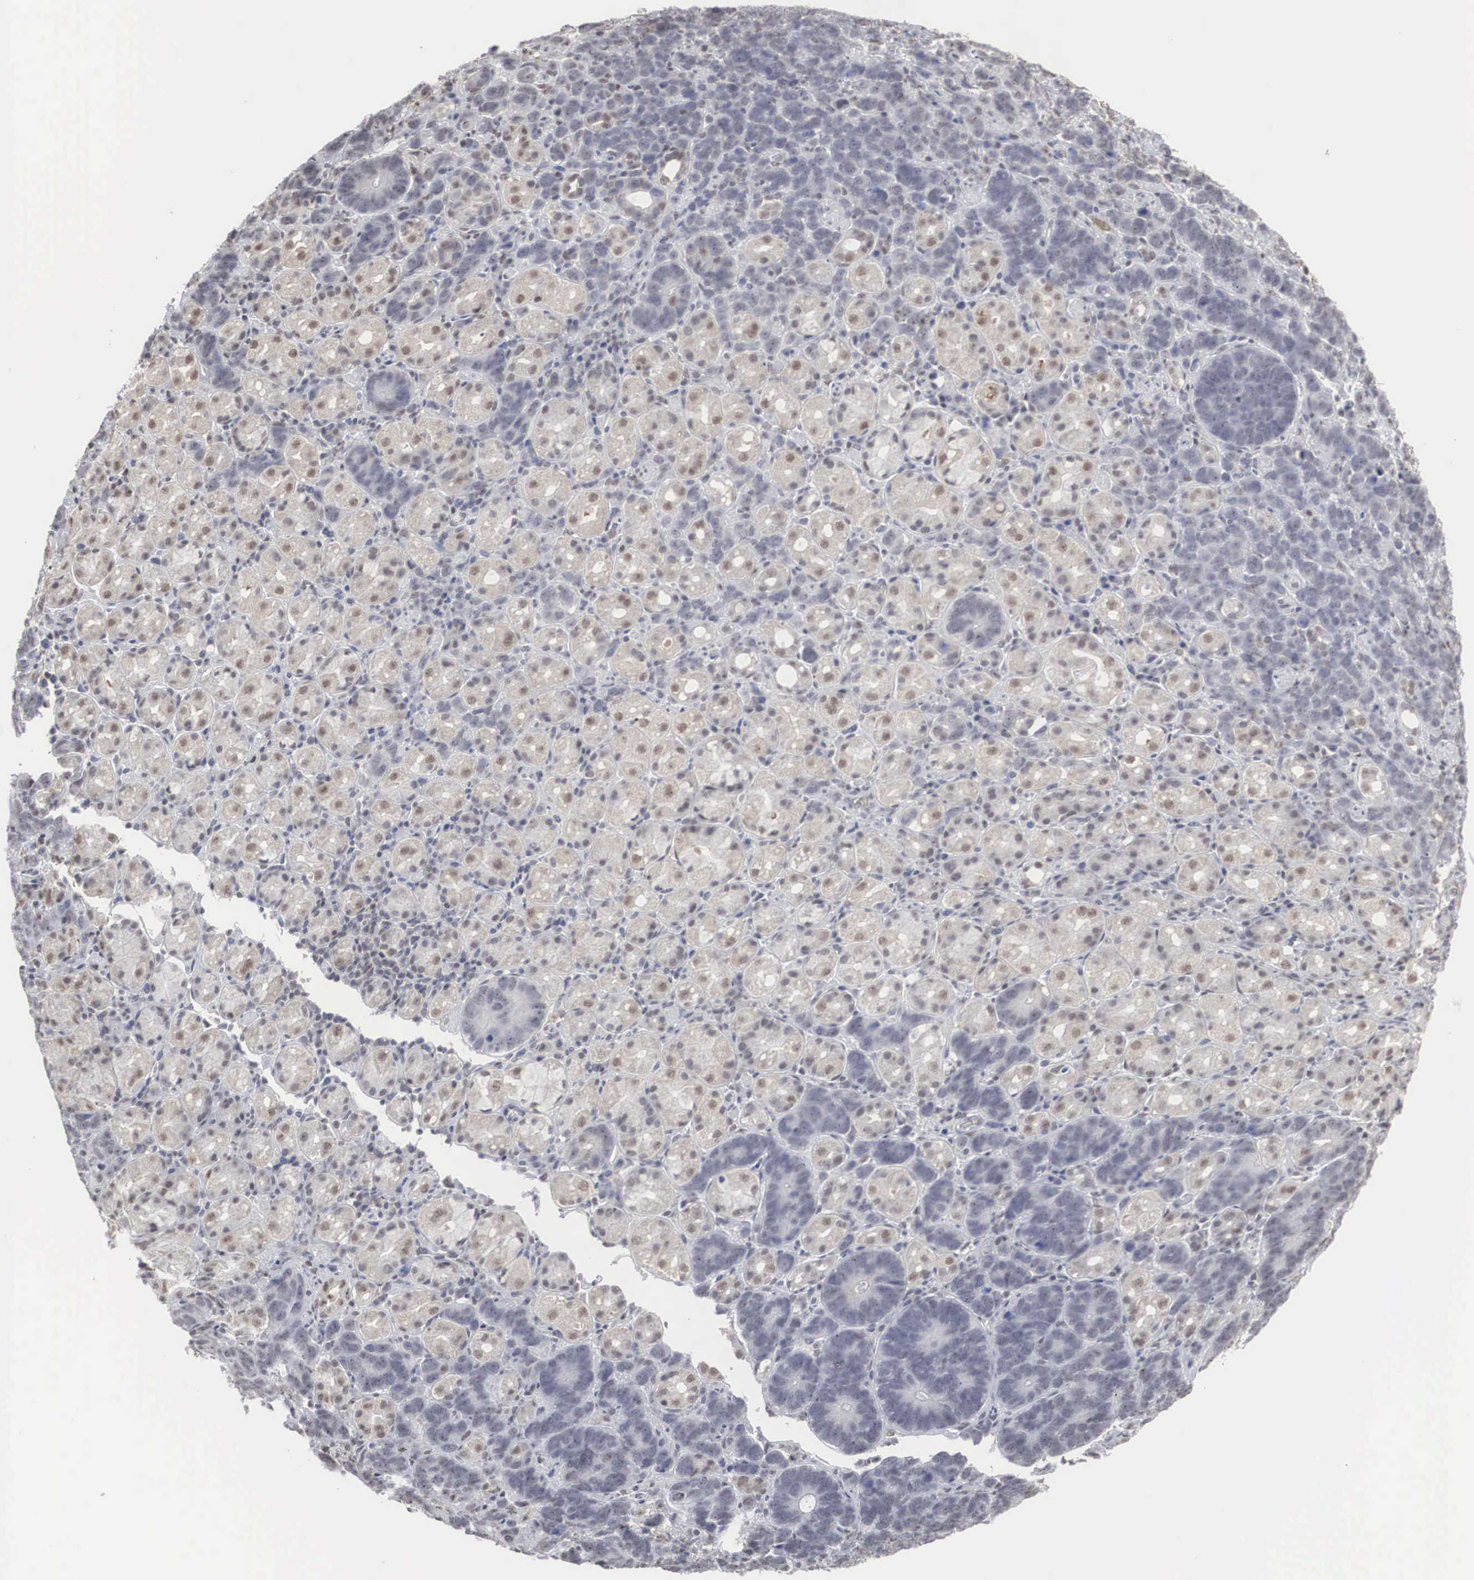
{"staining": {"intensity": "negative", "quantity": "none", "location": "none"}, "tissue": "stomach cancer", "cell_type": "Tumor cells", "image_type": "cancer", "snomed": [{"axis": "morphology", "description": "Adenocarcinoma, NOS"}, {"axis": "topography", "description": "Stomach, upper"}], "caption": "DAB immunohistochemical staining of stomach adenocarcinoma reveals no significant expression in tumor cells.", "gene": "AUTS2", "patient": {"sex": "male", "age": 71}}